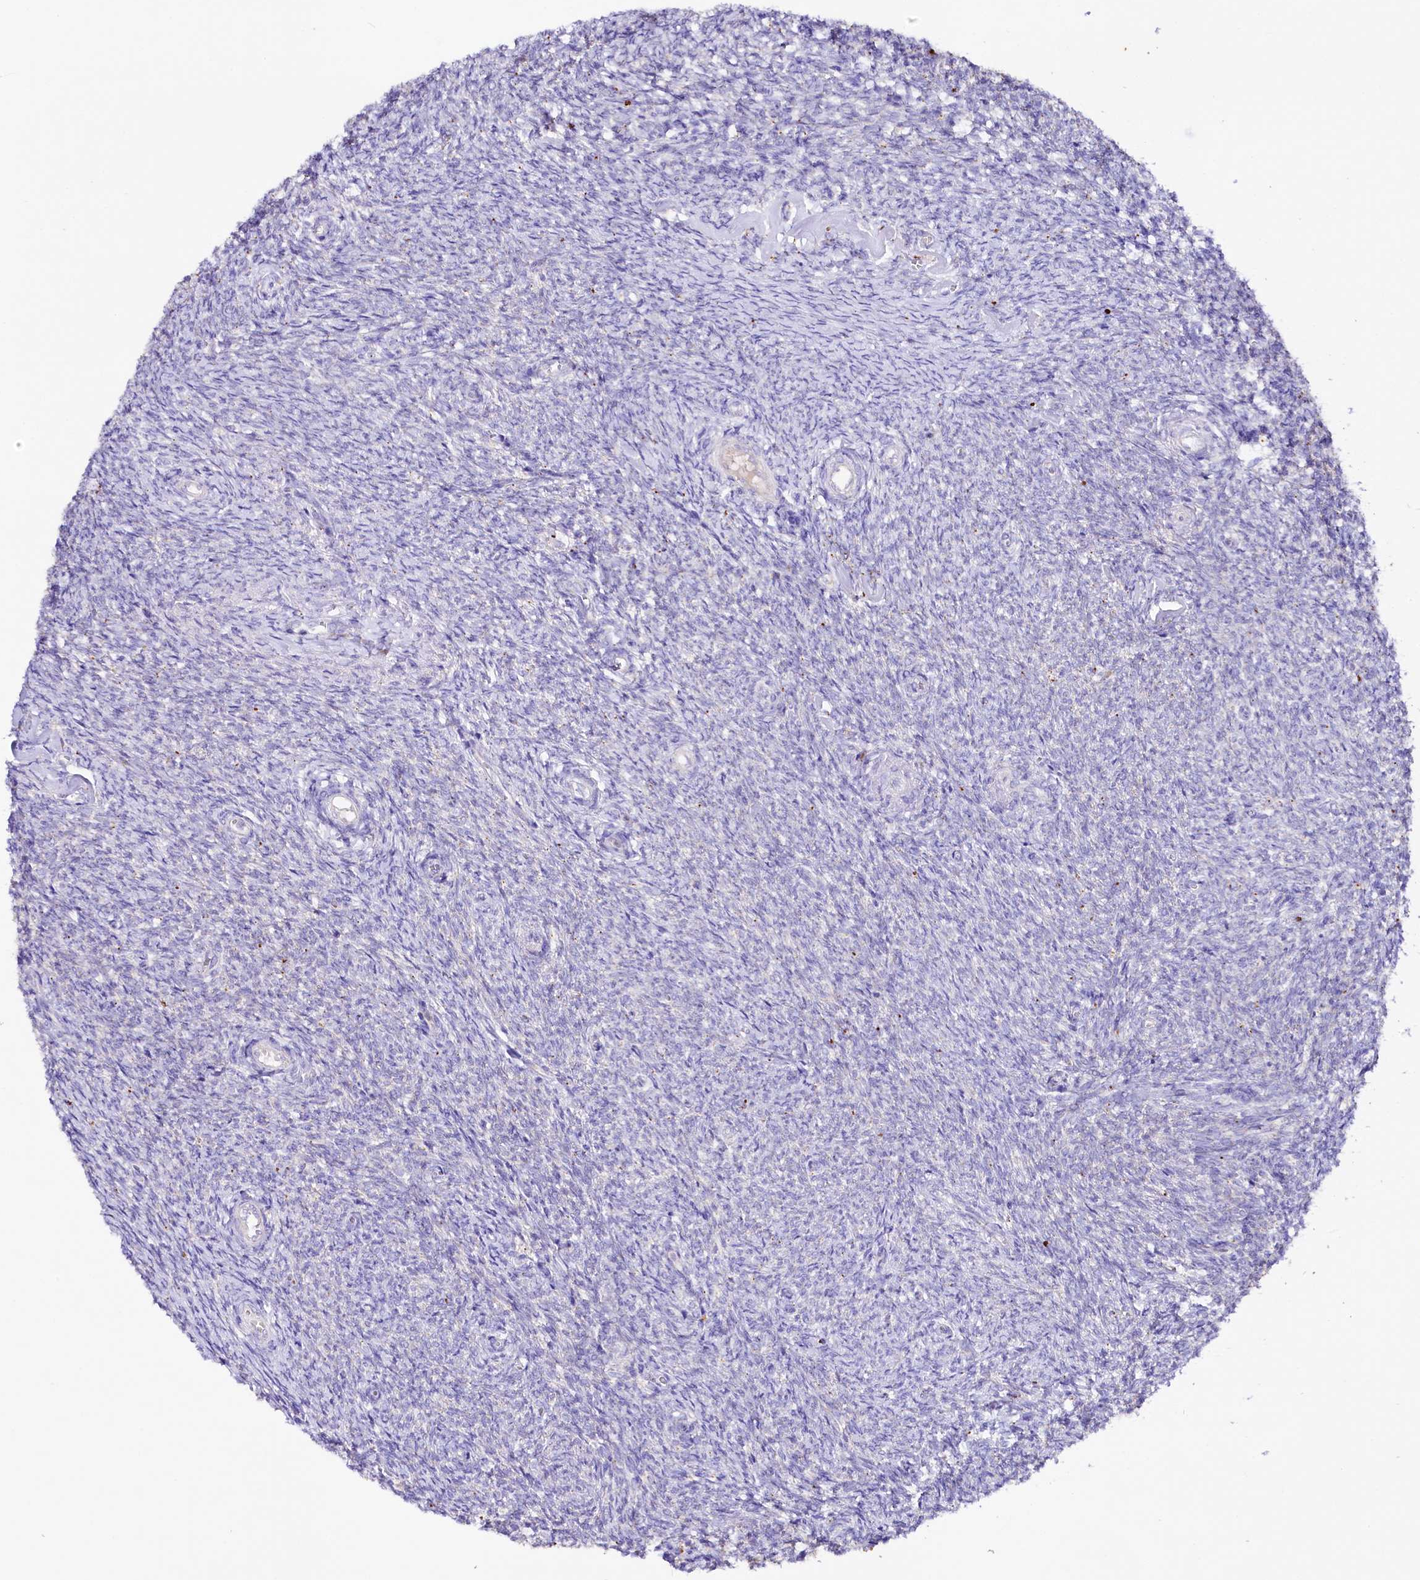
{"staining": {"intensity": "negative", "quantity": "none", "location": "none"}, "tissue": "ovary", "cell_type": "Ovarian stroma cells", "image_type": "normal", "snomed": [{"axis": "morphology", "description": "Normal tissue, NOS"}, {"axis": "topography", "description": "Ovary"}], "caption": "A high-resolution histopathology image shows immunohistochemistry staining of normal ovary, which displays no significant expression in ovarian stroma cells.", "gene": "SACM1L", "patient": {"sex": "female", "age": 44}}